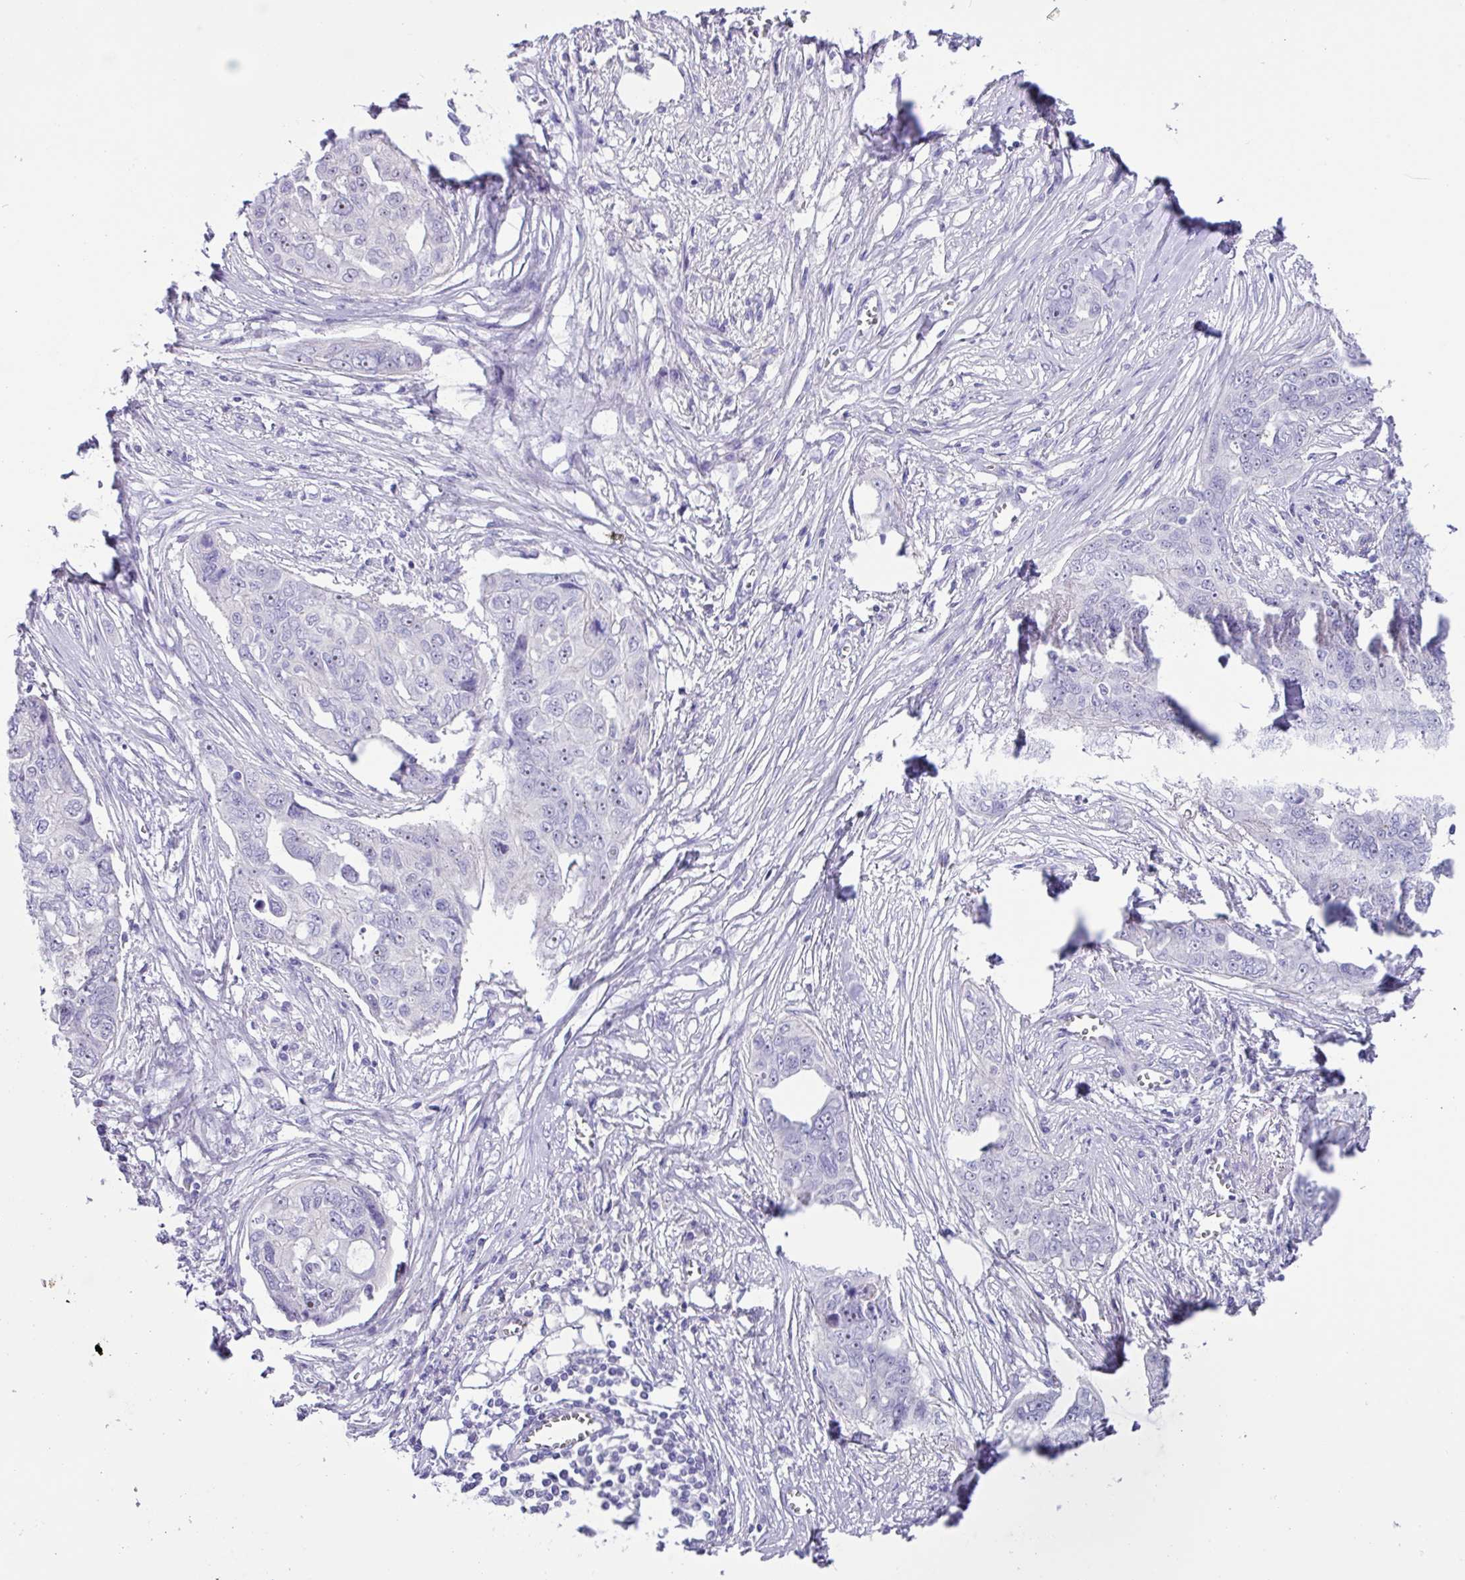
{"staining": {"intensity": "negative", "quantity": "none", "location": "none"}, "tissue": "ovarian cancer", "cell_type": "Tumor cells", "image_type": "cancer", "snomed": [{"axis": "morphology", "description": "Carcinoma, endometroid"}, {"axis": "topography", "description": "Ovary"}], "caption": "An IHC histopathology image of ovarian endometroid carcinoma is shown. There is no staining in tumor cells of ovarian endometroid carcinoma.", "gene": "MRM2", "patient": {"sex": "female", "age": 70}}